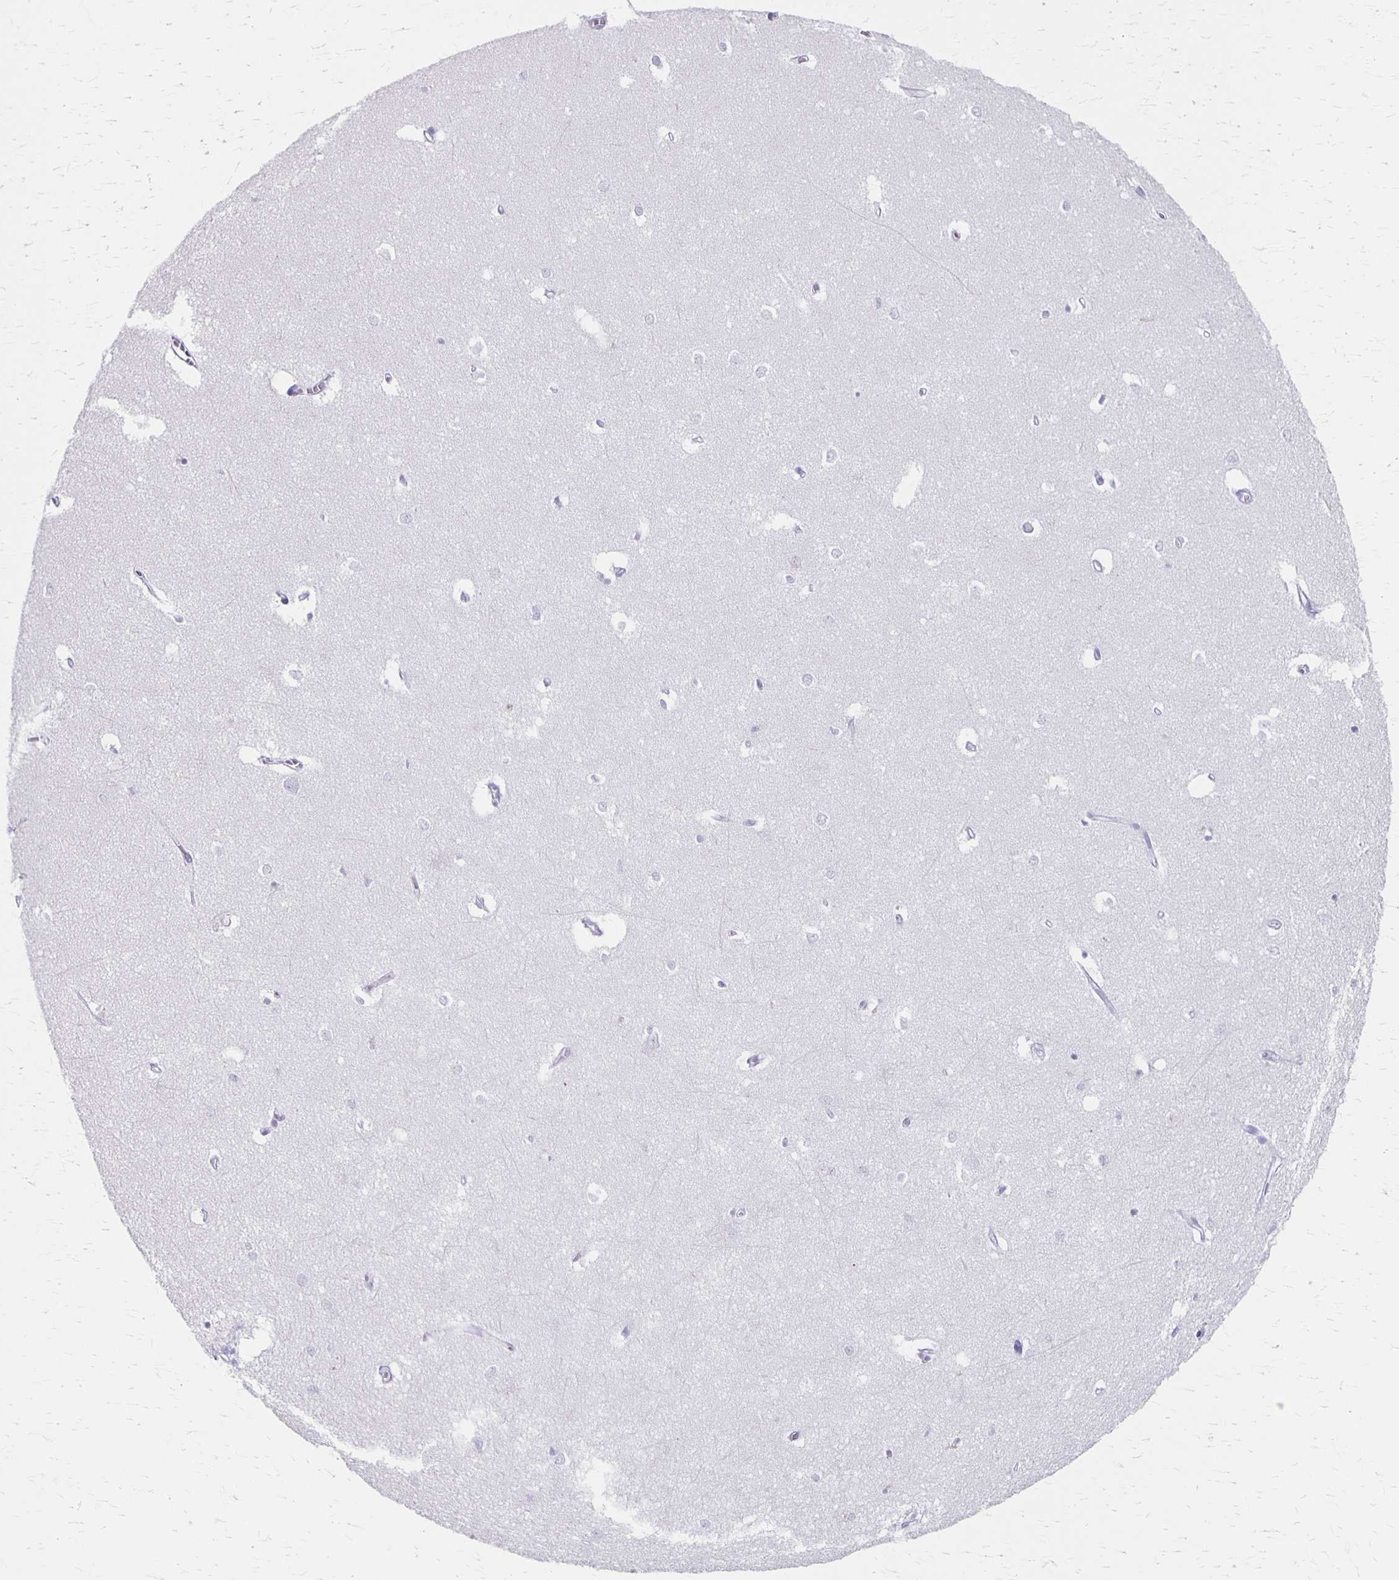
{"staining": {"intensity": "negative", "quantity": "none", "location": "none"}, "tissue": "hippocampus", "cell_type": "Glial cells", "image_type": "normal", "snomed": [{"axis": "morphology", "description": "Normal tissue, NOS"}, {"axis": "topography", "description": "Hippocampus"}], "caption": "IHC image of normal human hippocampus stained for a protein (brown), which demonstrates no positivity in glial cells.", "gene": "MAGEC2", "patient": {"sex": "female", "age": 64}}